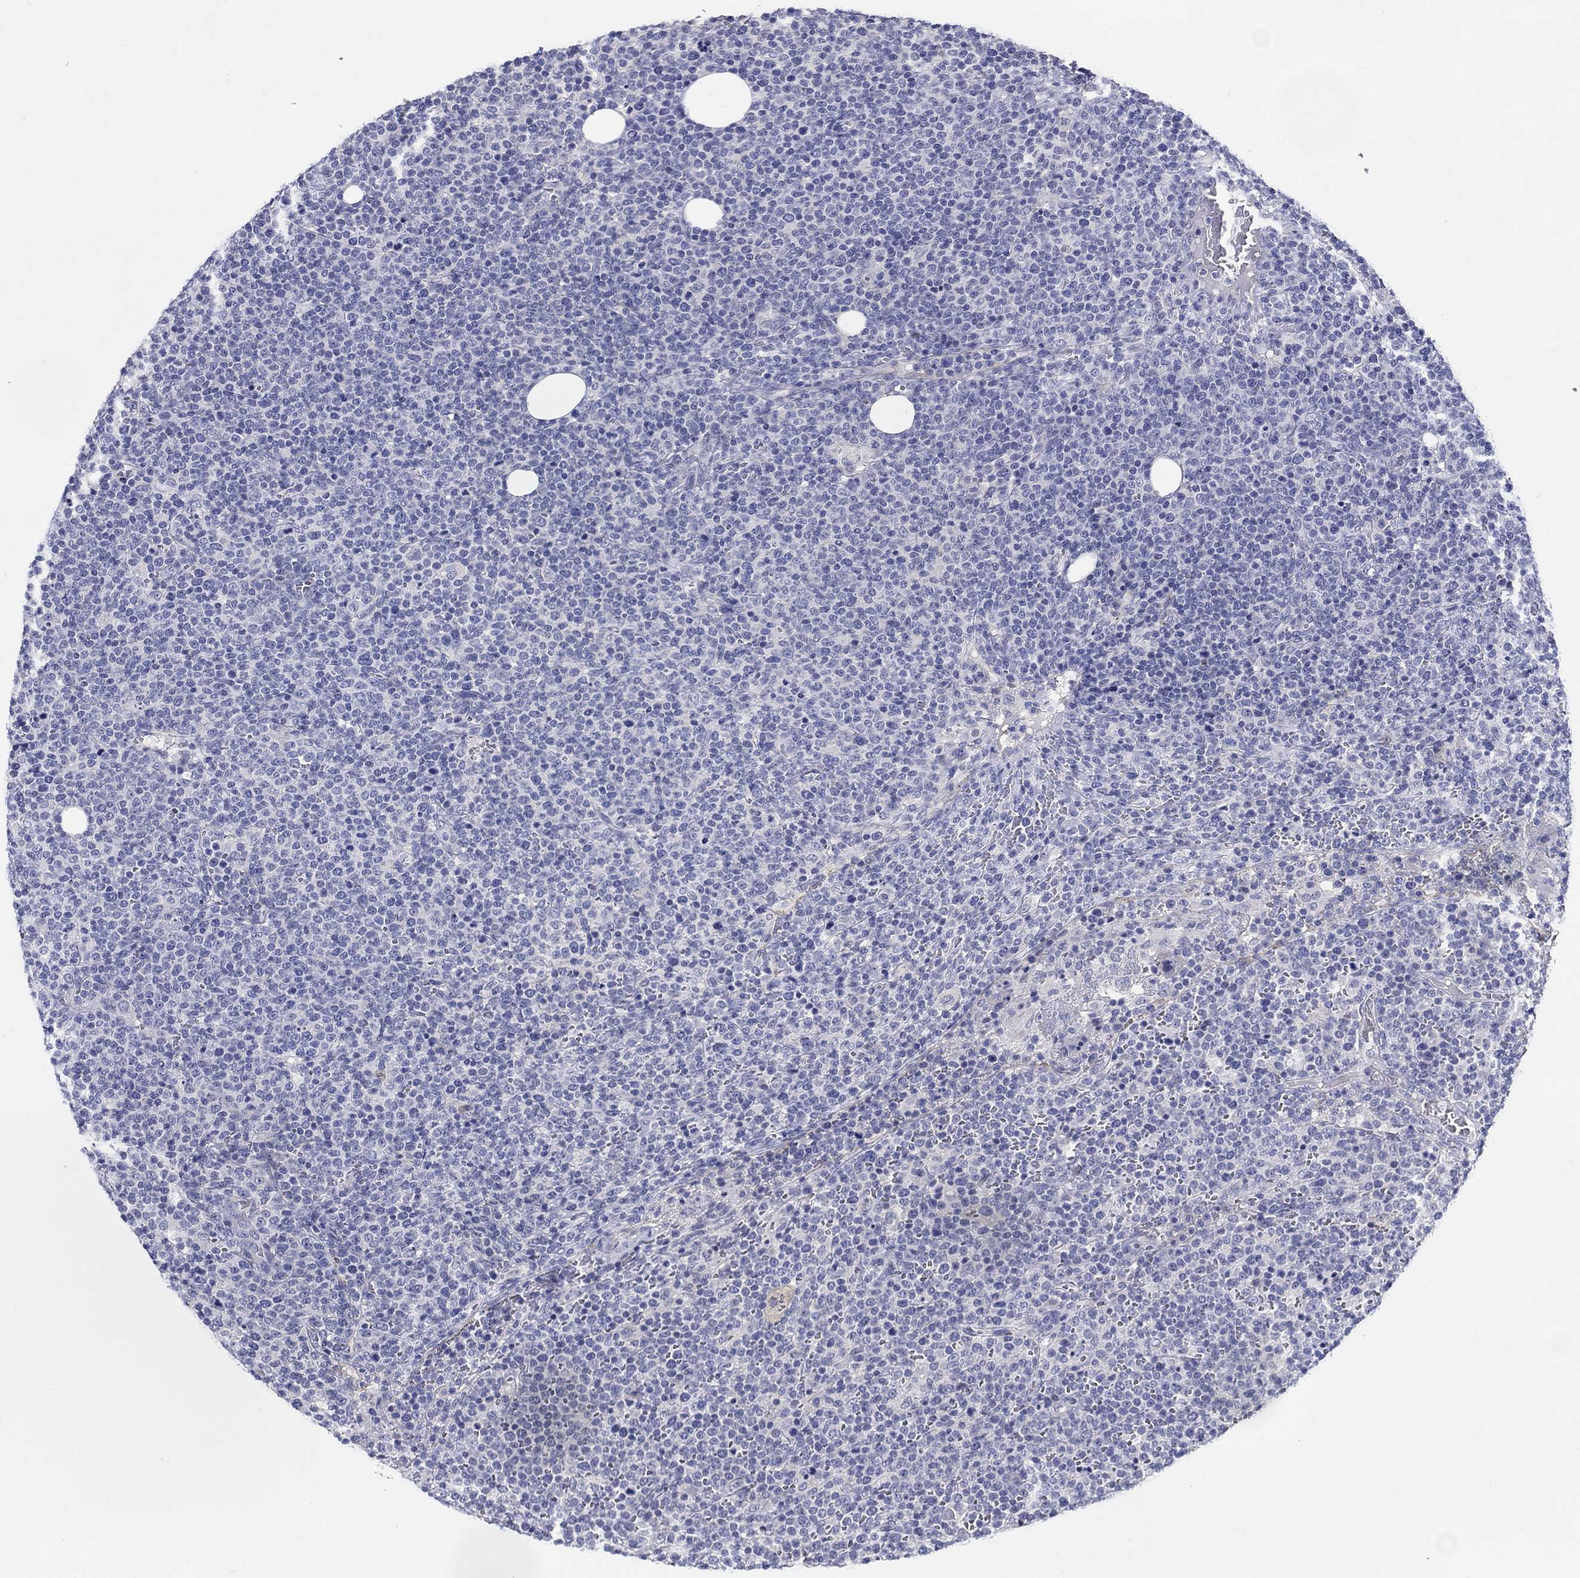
{"staining": {"intensity": "negative", "quantity": "none", "location": "none"}, "tissue": "lymphoma", "cell_type": "Tumor cells", "image_type": "cancer", "snomed": [{"axis": "morphology", "description": "Malignant lymphoma, non-Hodgkin's type, High grade"}, {"axis": "topography", "description": "Lymph node"}], "caption": "IHC photomicrograph of neoplastic tissue: human malignant lymphoma, non-Hodgkin's type (high-grade) stained with DAB (3,3'-diaminobenzidine) demonstrates no significant protein expression in tumor cells. The staining is performed using DAB brown chromogen with nuclei counter-stained in using hematoxylin.", "gene": "SLC30A3", "patient": {"sex": "male", "age": 61}}